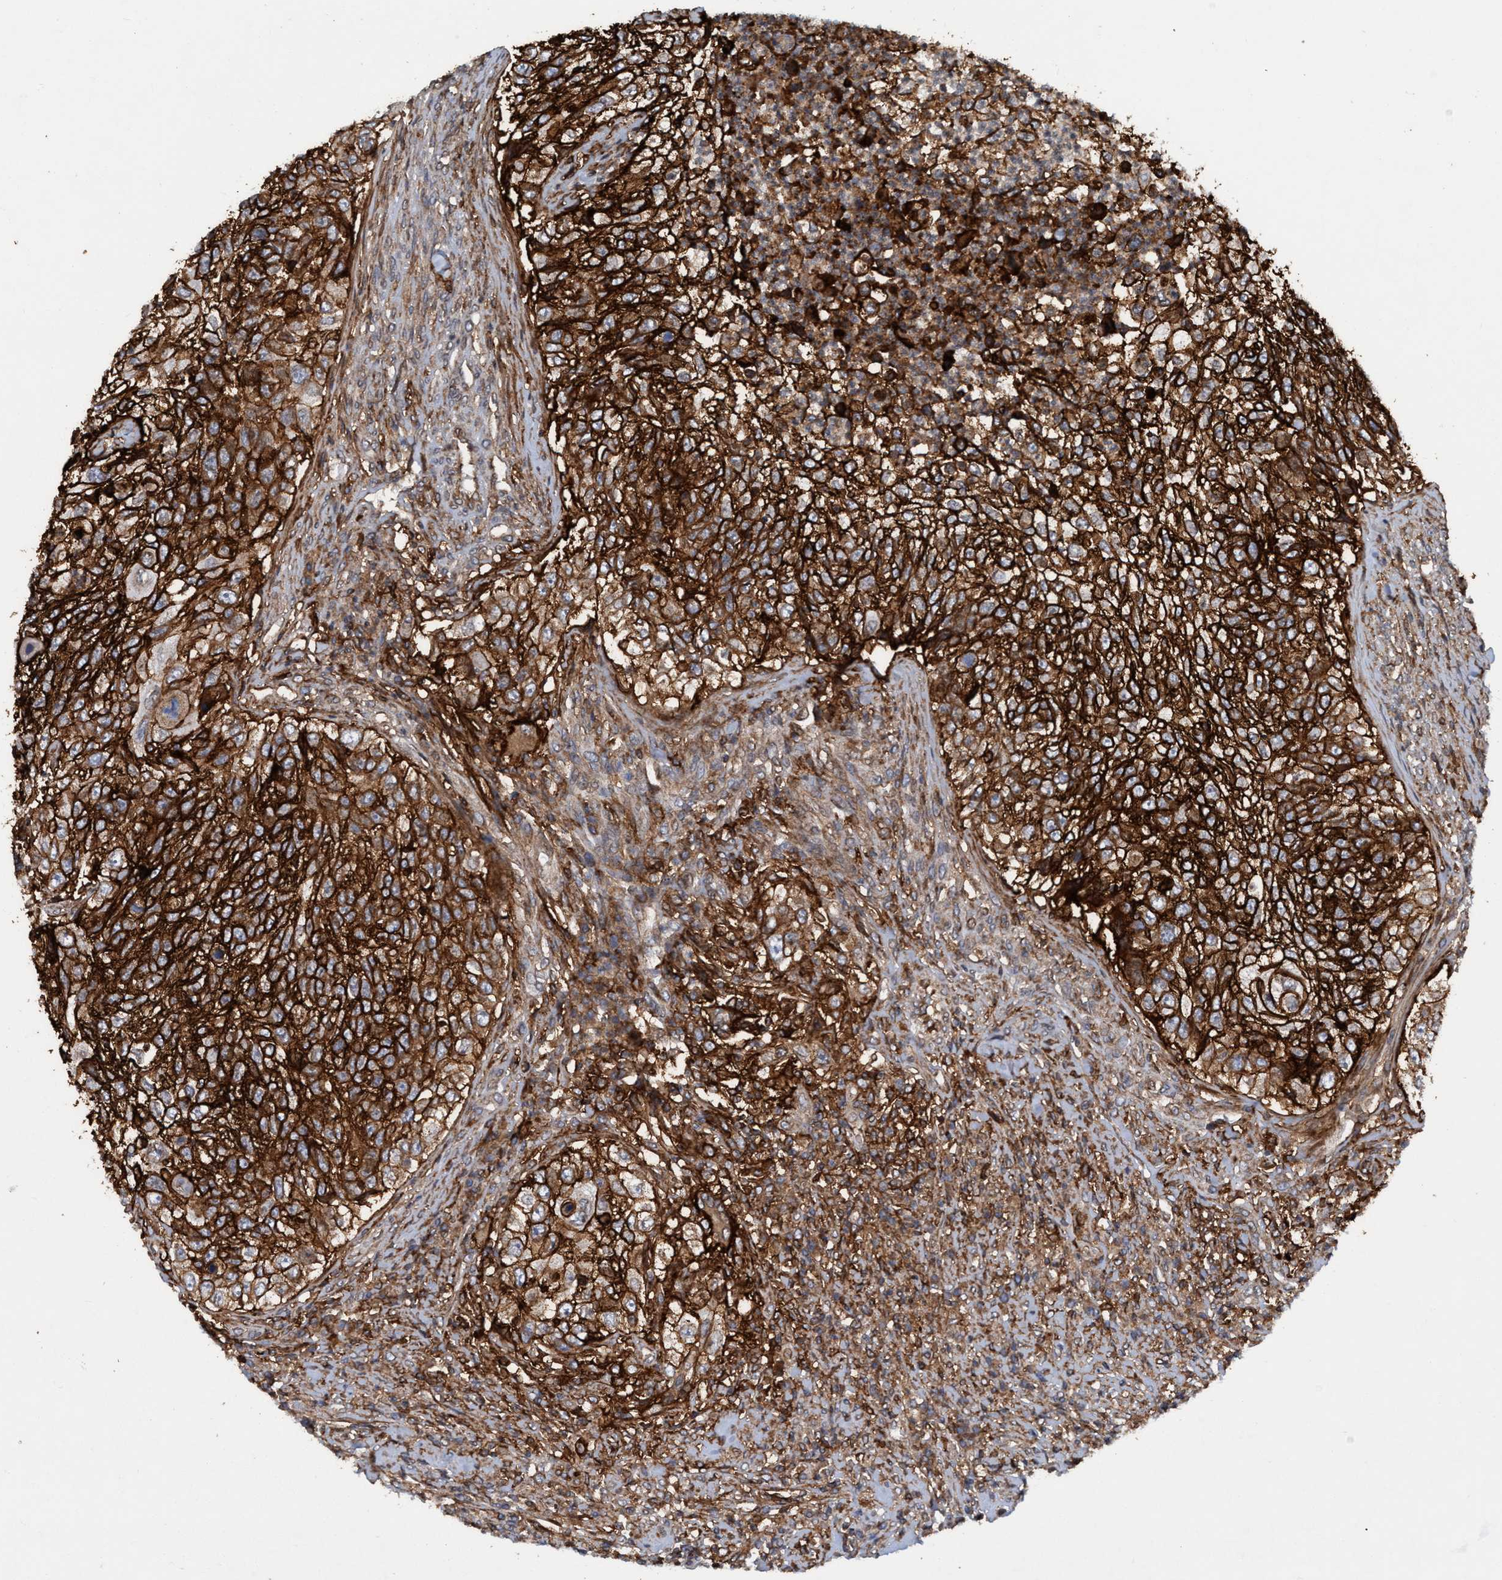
{"staining": {"intensity": "strong", "quantity": ">75%", "location": "cytoplasmic/membranous"}, "tissue": "urothelial cancer", "cell_type": "Tumor cells", "image_type": "cancer", "snomed": [{"axis": "morphology", "description": "Urothelial carcinoma, High grade"}, {"axis": "topography", "description": "Urinary bladder"}], "caption": "Immunohistochemical staining of urothelial carcinoma (high-grade) displays high levels of strong cytoplasmic/membranous protein staining in approximately >75% of tumor cells.", "gene": "SLC16A3", "patient": {"sex": "female", "age": 60}}